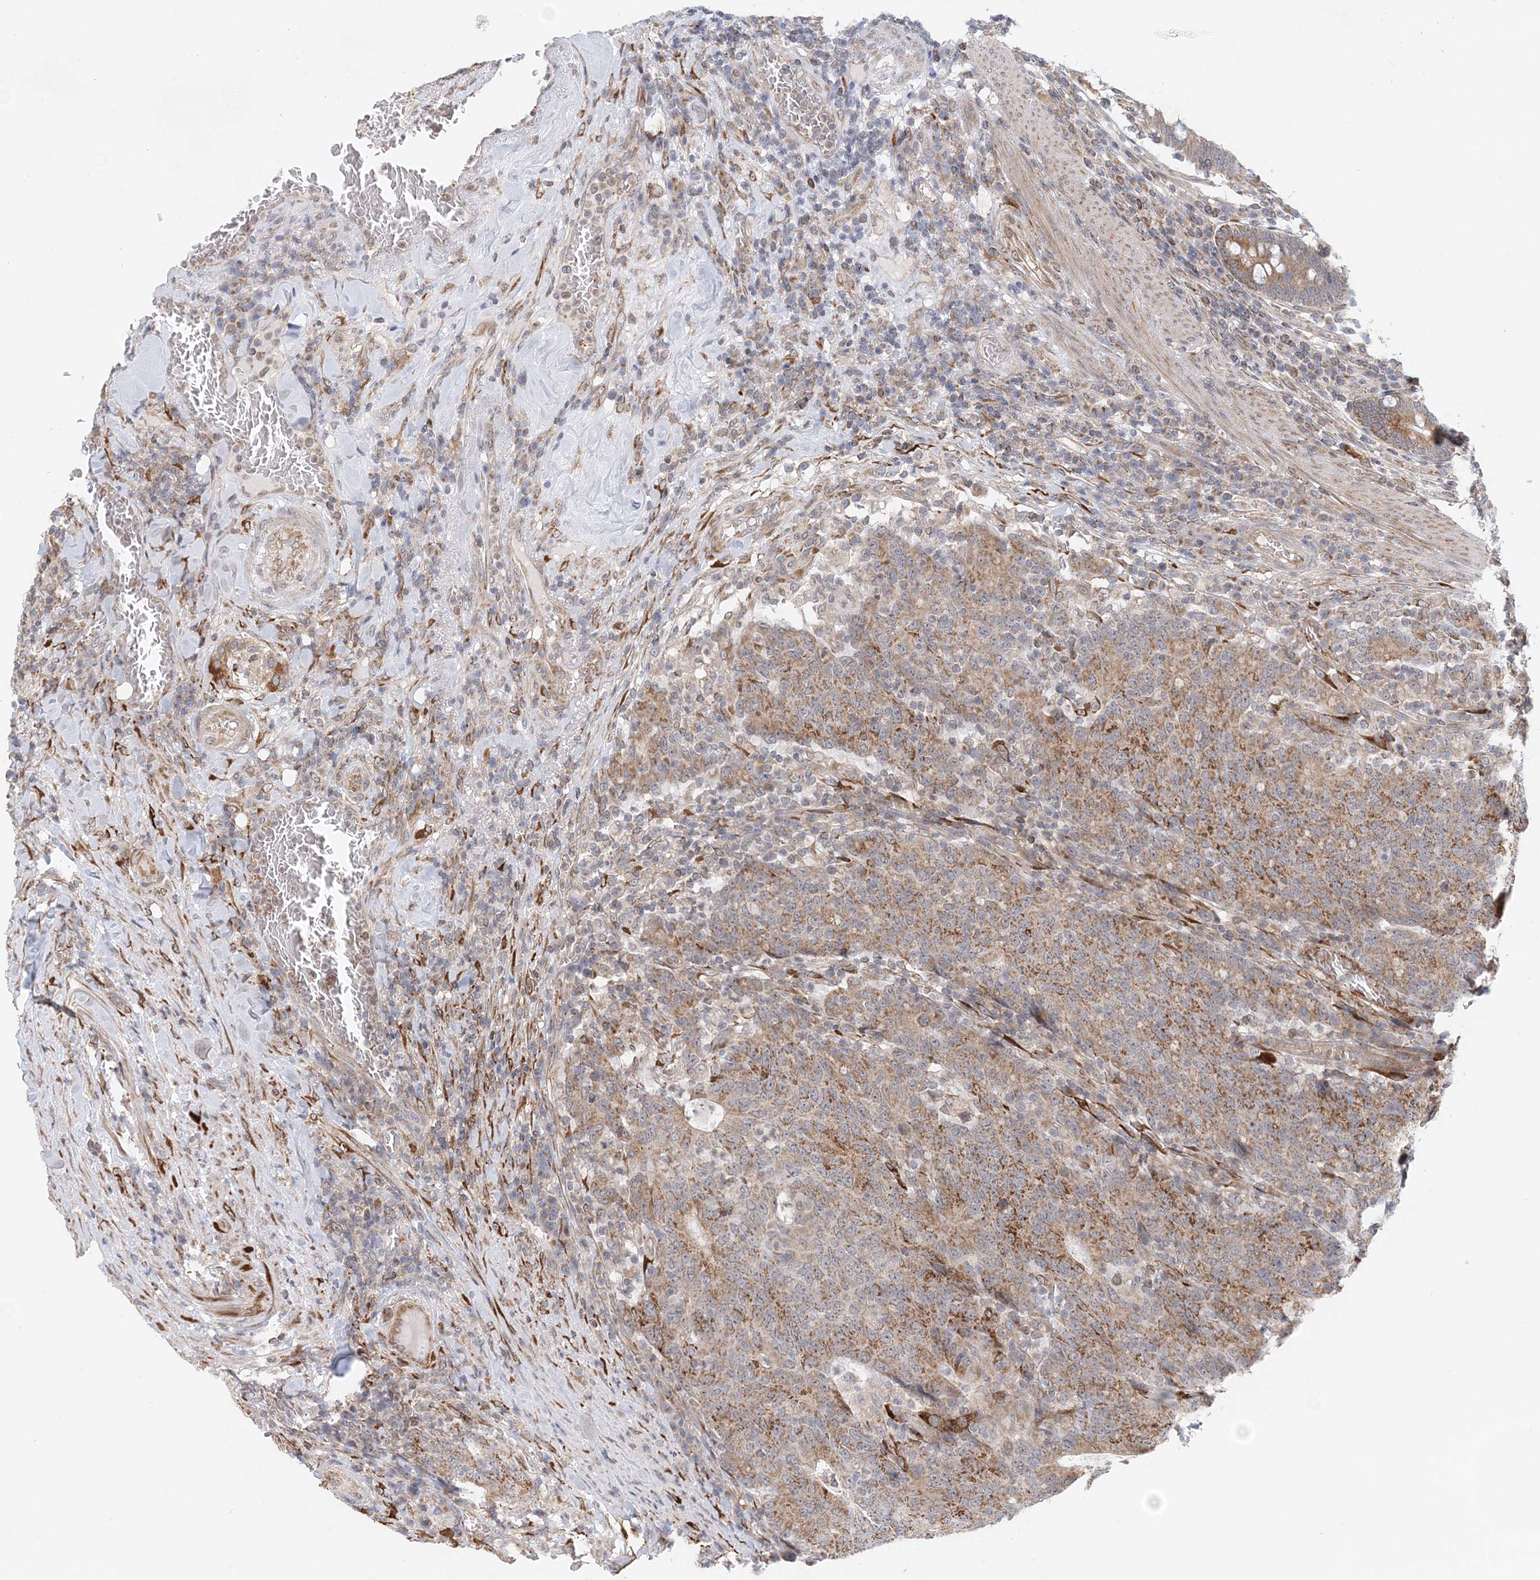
{"staining": {"intensity": "strong", "quantity": ">75%", "location": "cytoplasmic/membranous"}, "tissue": "colorectal cancer", "cell_type": "Tumor cells", "image_type": "cancer", "snomed": [{"axis": "morphology", "description": "Normal tissue, NOS"}, {"axis": "morphology", "description": "Adenocarcinoma, NOS"}, {"axis": "topography", "description": "Colon"}], "caption": "There is high levels of strong cytoplasmic/membranous expression in tumor cells of colorectal cancer, as demonstrated by immunohistochemical staining (brown color).", "gene": "PCYOX1L", "patient": {"sex": "female", "age": 75}}